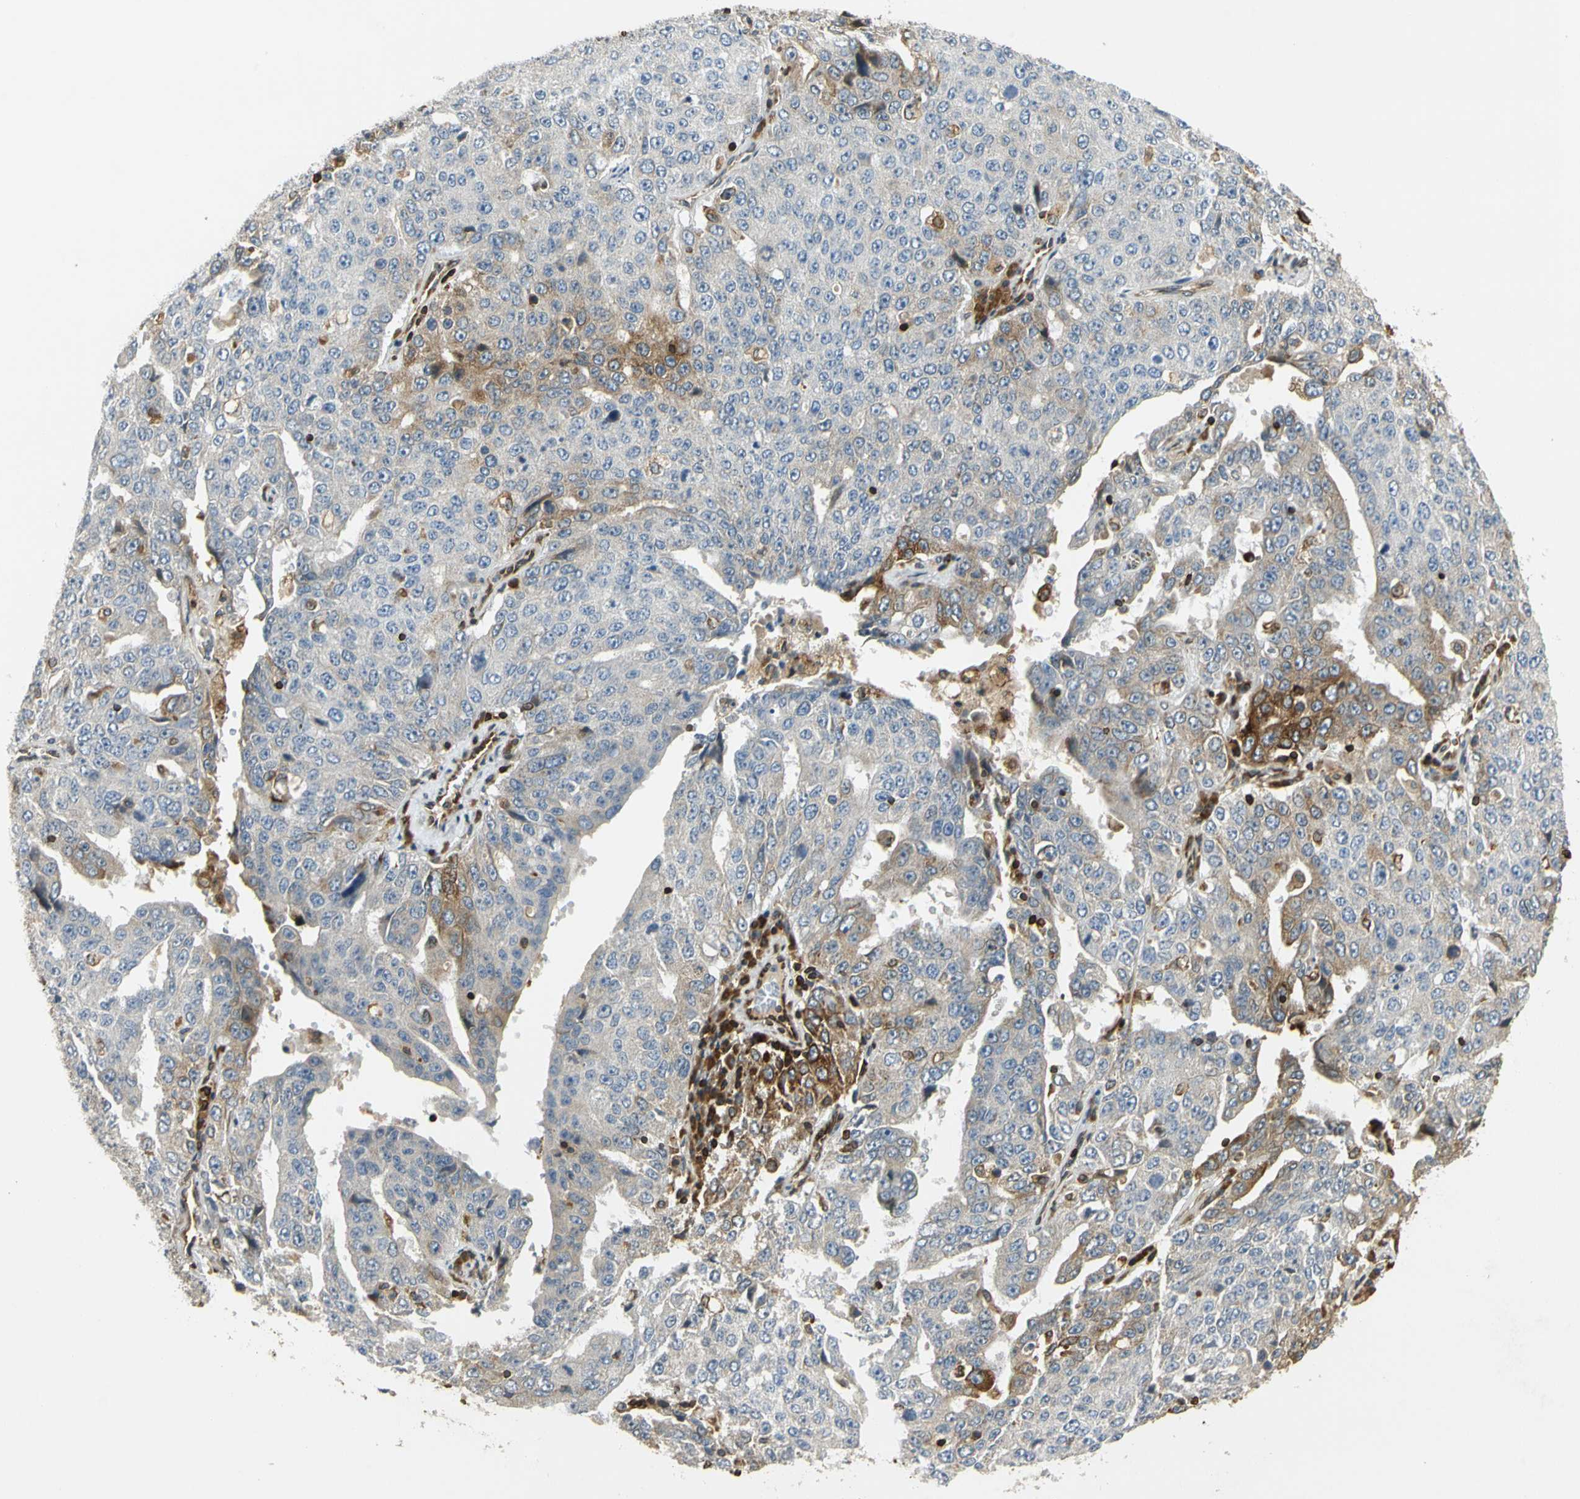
{"staining": {"intensity": "moderate", "quantity": "<25%", "location": "cytoplasmic/membranous"}, "tissue": "ovarian cancer", "cell_type": "Tumor cells", "image_type": "cancer", "snomed": [{"axis": "morphology", "description": "Carcinoma, endometroid"}, {"axis": "topography", "description": "Ovary"}], "caption": "A low amount of moderate cytoplasmic/membranous staining is identified in approximately <25% of tumor cells in ovarian cancer tissue.", "gene": "TAPBP", "patient": {"sex": "female", "age": 62}}